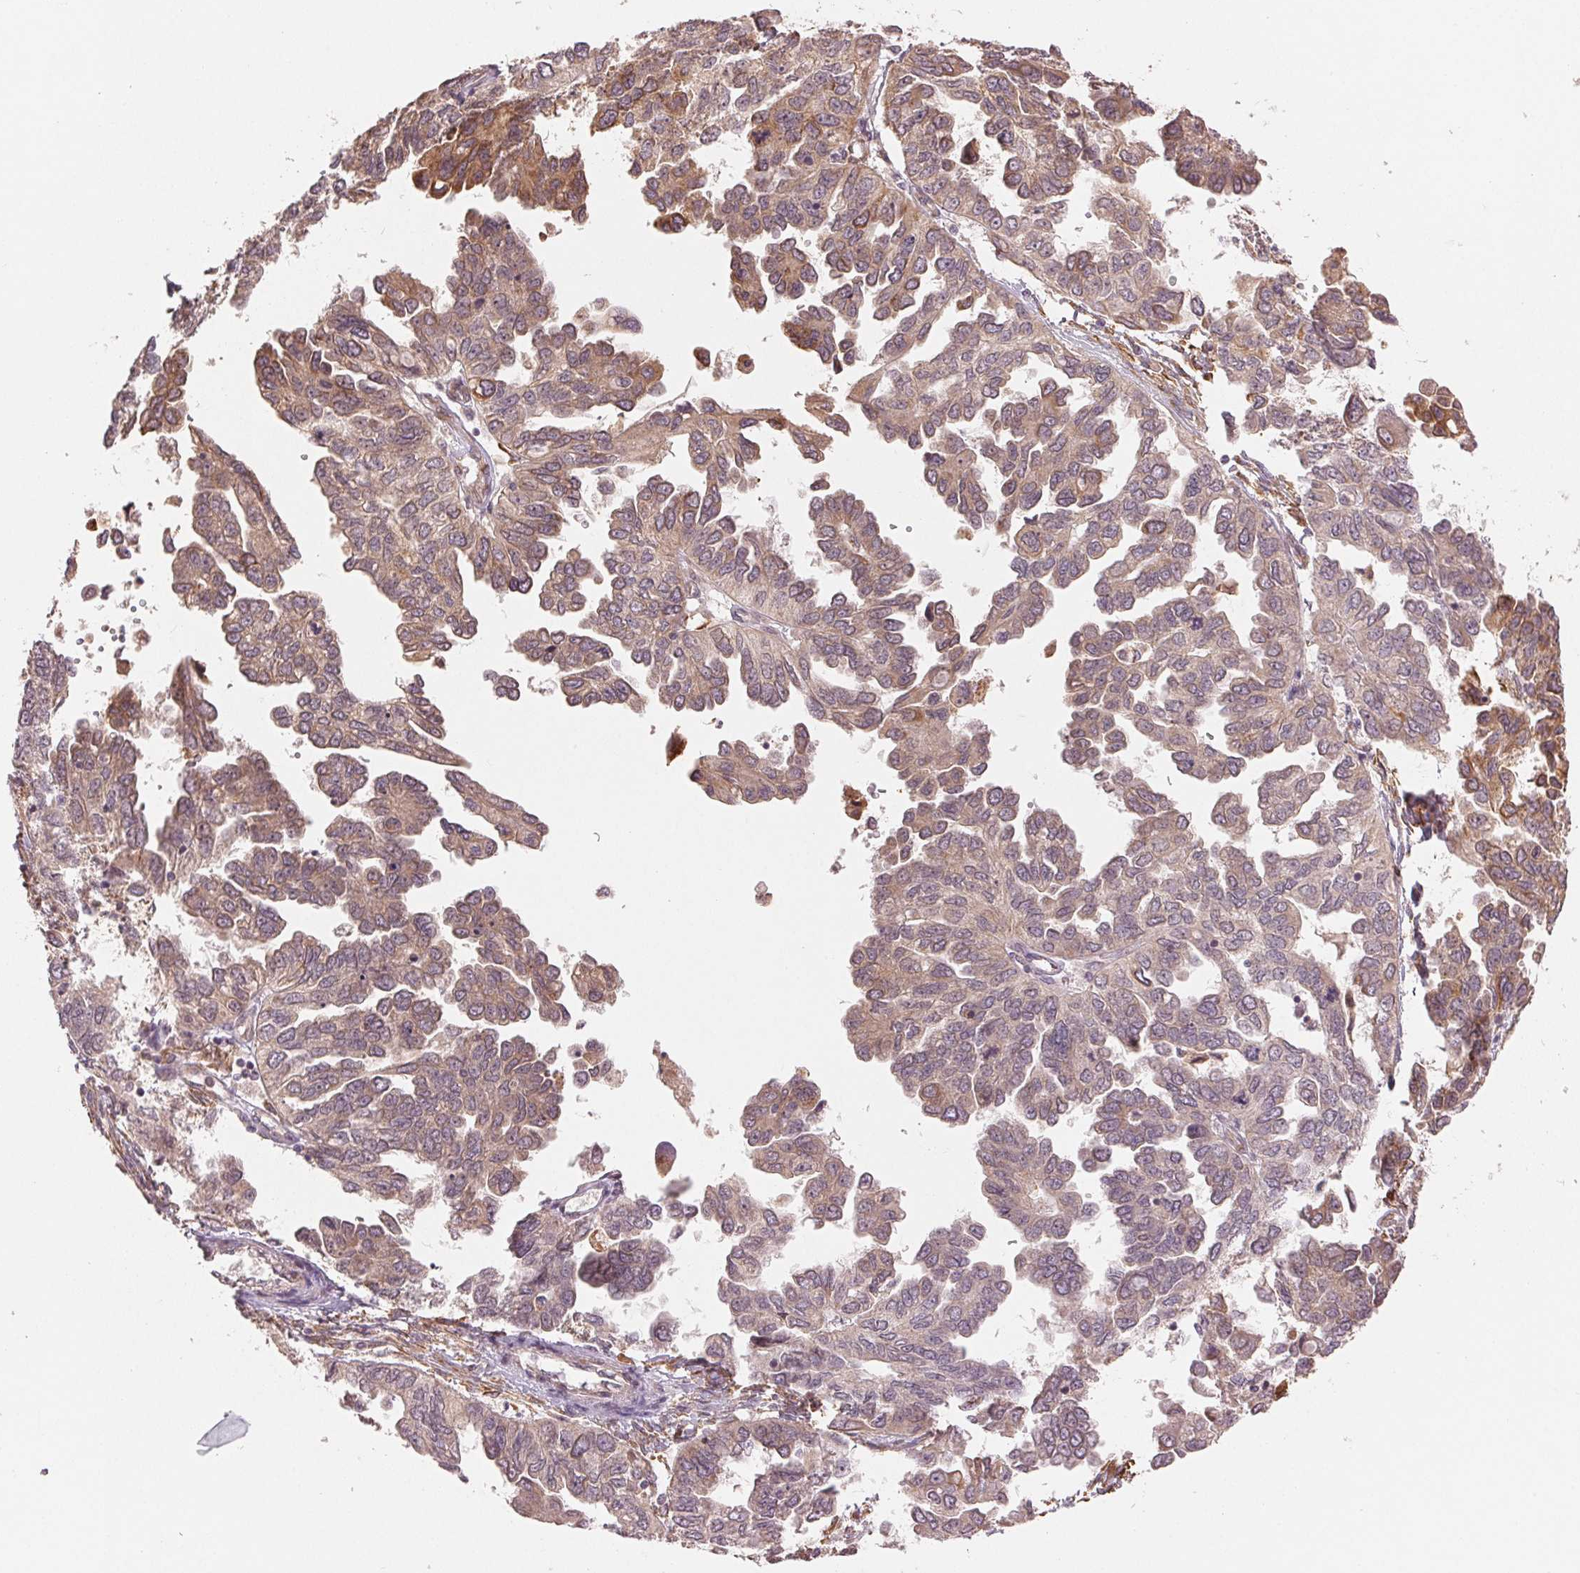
{"staining": {"intensity": "weak", "quantity": ">75%", "location": "cytoplasmic/membranous"}, "tissue": "ovarian cancer", "cell_type": "Tumor cells", "image_type": "cancer", "snomed": [{"axis": "morphology", "description": "Cystadenocarcinoma, serous, NOS"}, {"axis": "topography", "description": "Ovary"}], "caption": "Immunohistochemistry (IHC) (DAB (3,3'-diaminobenzidine)) staining of human serous cystadenocarcinoma (ovarian) demonstrates weak cytoplasmic/membranous protein expression in about >75% of tumor cells.", "gene": "SLC20A1", "patient": {"sex": "female", "age": 53}}